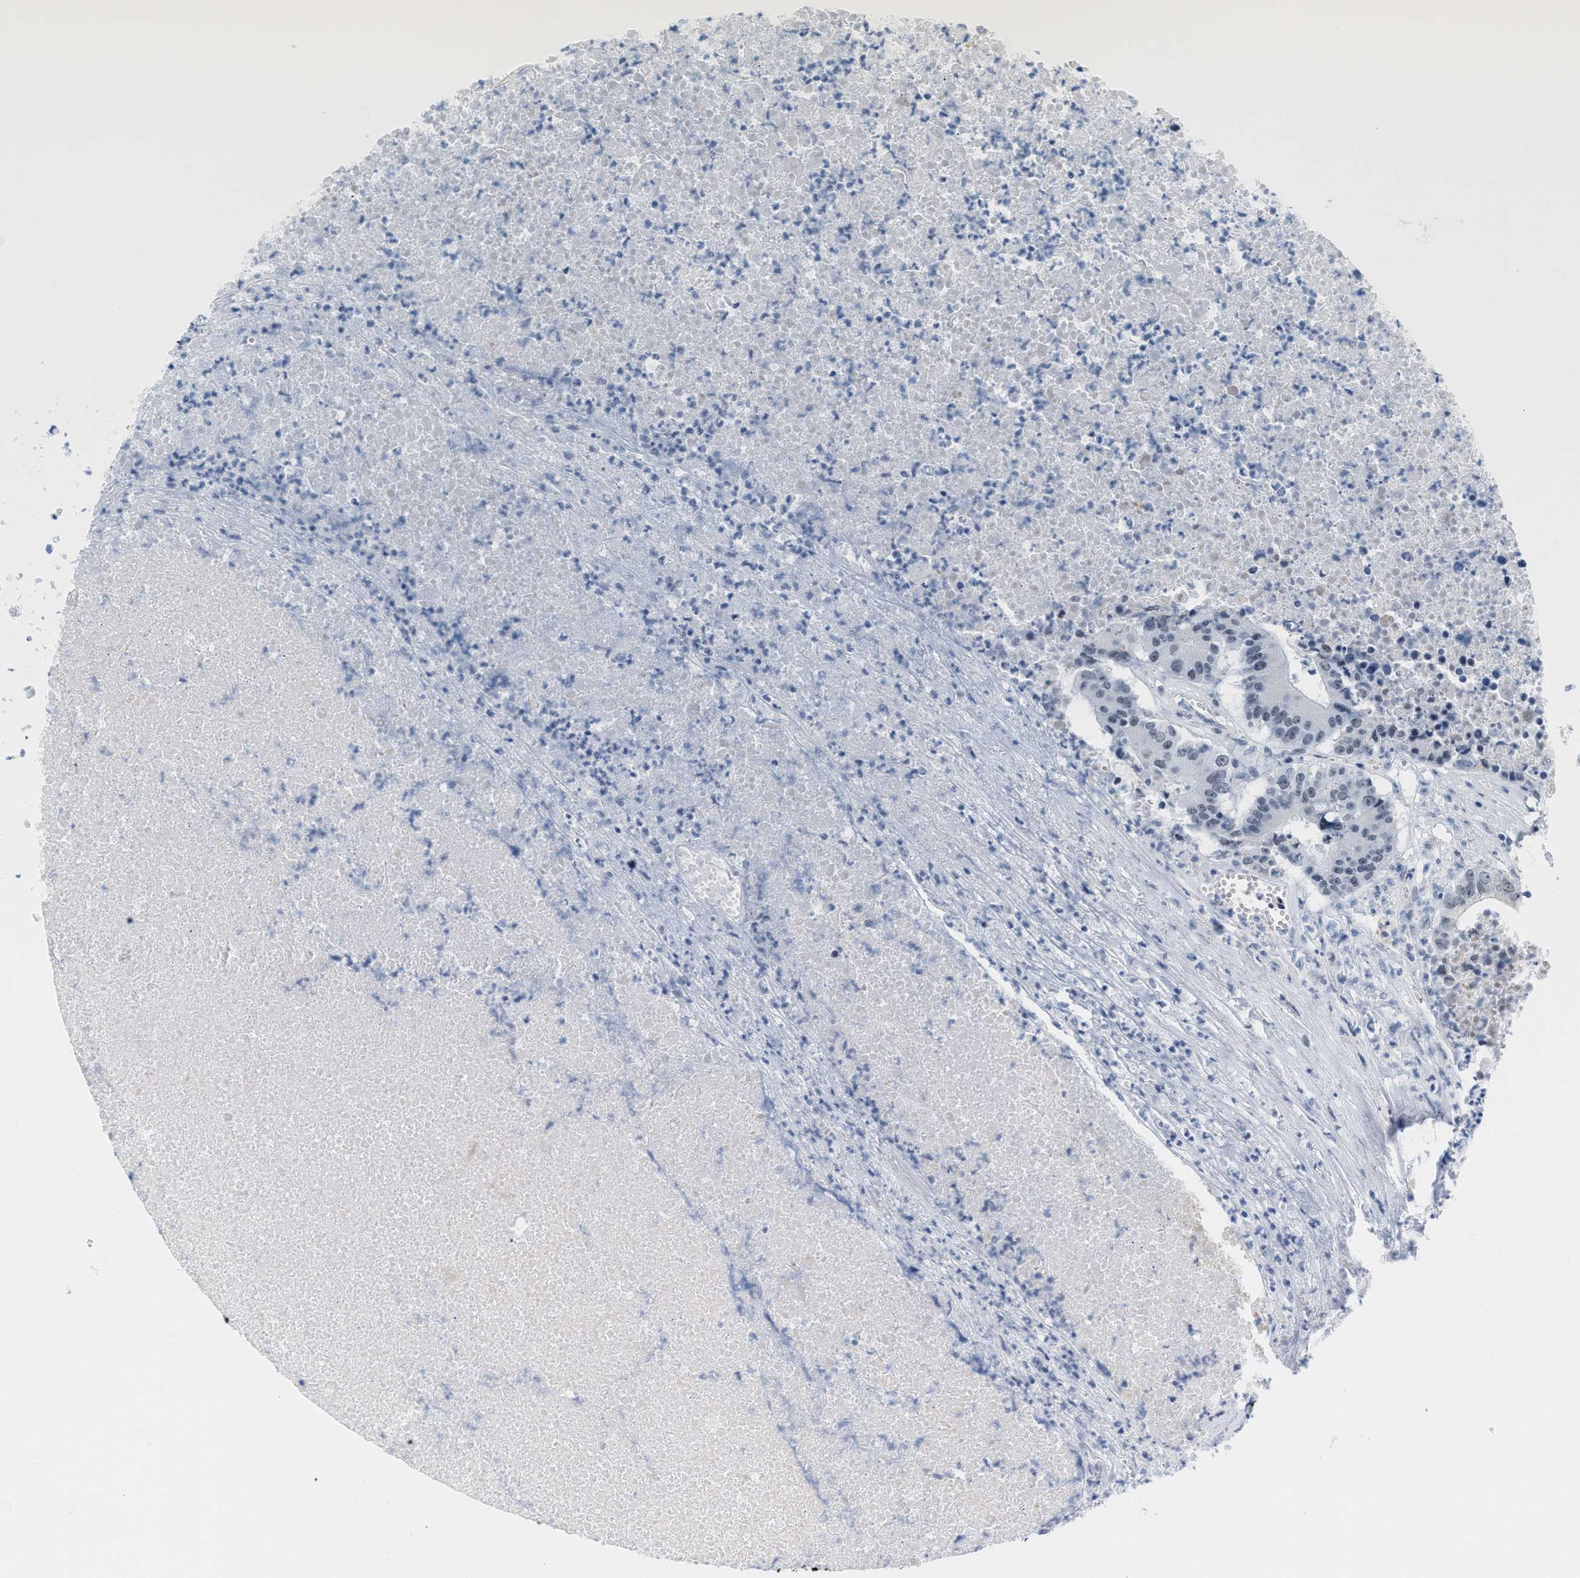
{"staining": {"intensity": "weak", "quantity": ">75%", "location": "nuclear"}, "tissue": "colorectal cancer", "cell_type": "Tumor cells", "image_type": "cancer", "snomed": [{"axis": "morphology", "description": "Adenocarcinoma, NOS"}, {"axis": "topography", "description": "Colon"}], "caption": "Tumor cells display low levels of weak nuclear positivity in approximately >75% of cells in colorectal cancer. (DAB (3,3'-diaminobenzidine) IHC with brightfield microscopy, high magnification).", "gene": "XIRP1", "patient": {"sex": "male", "age": 87}}